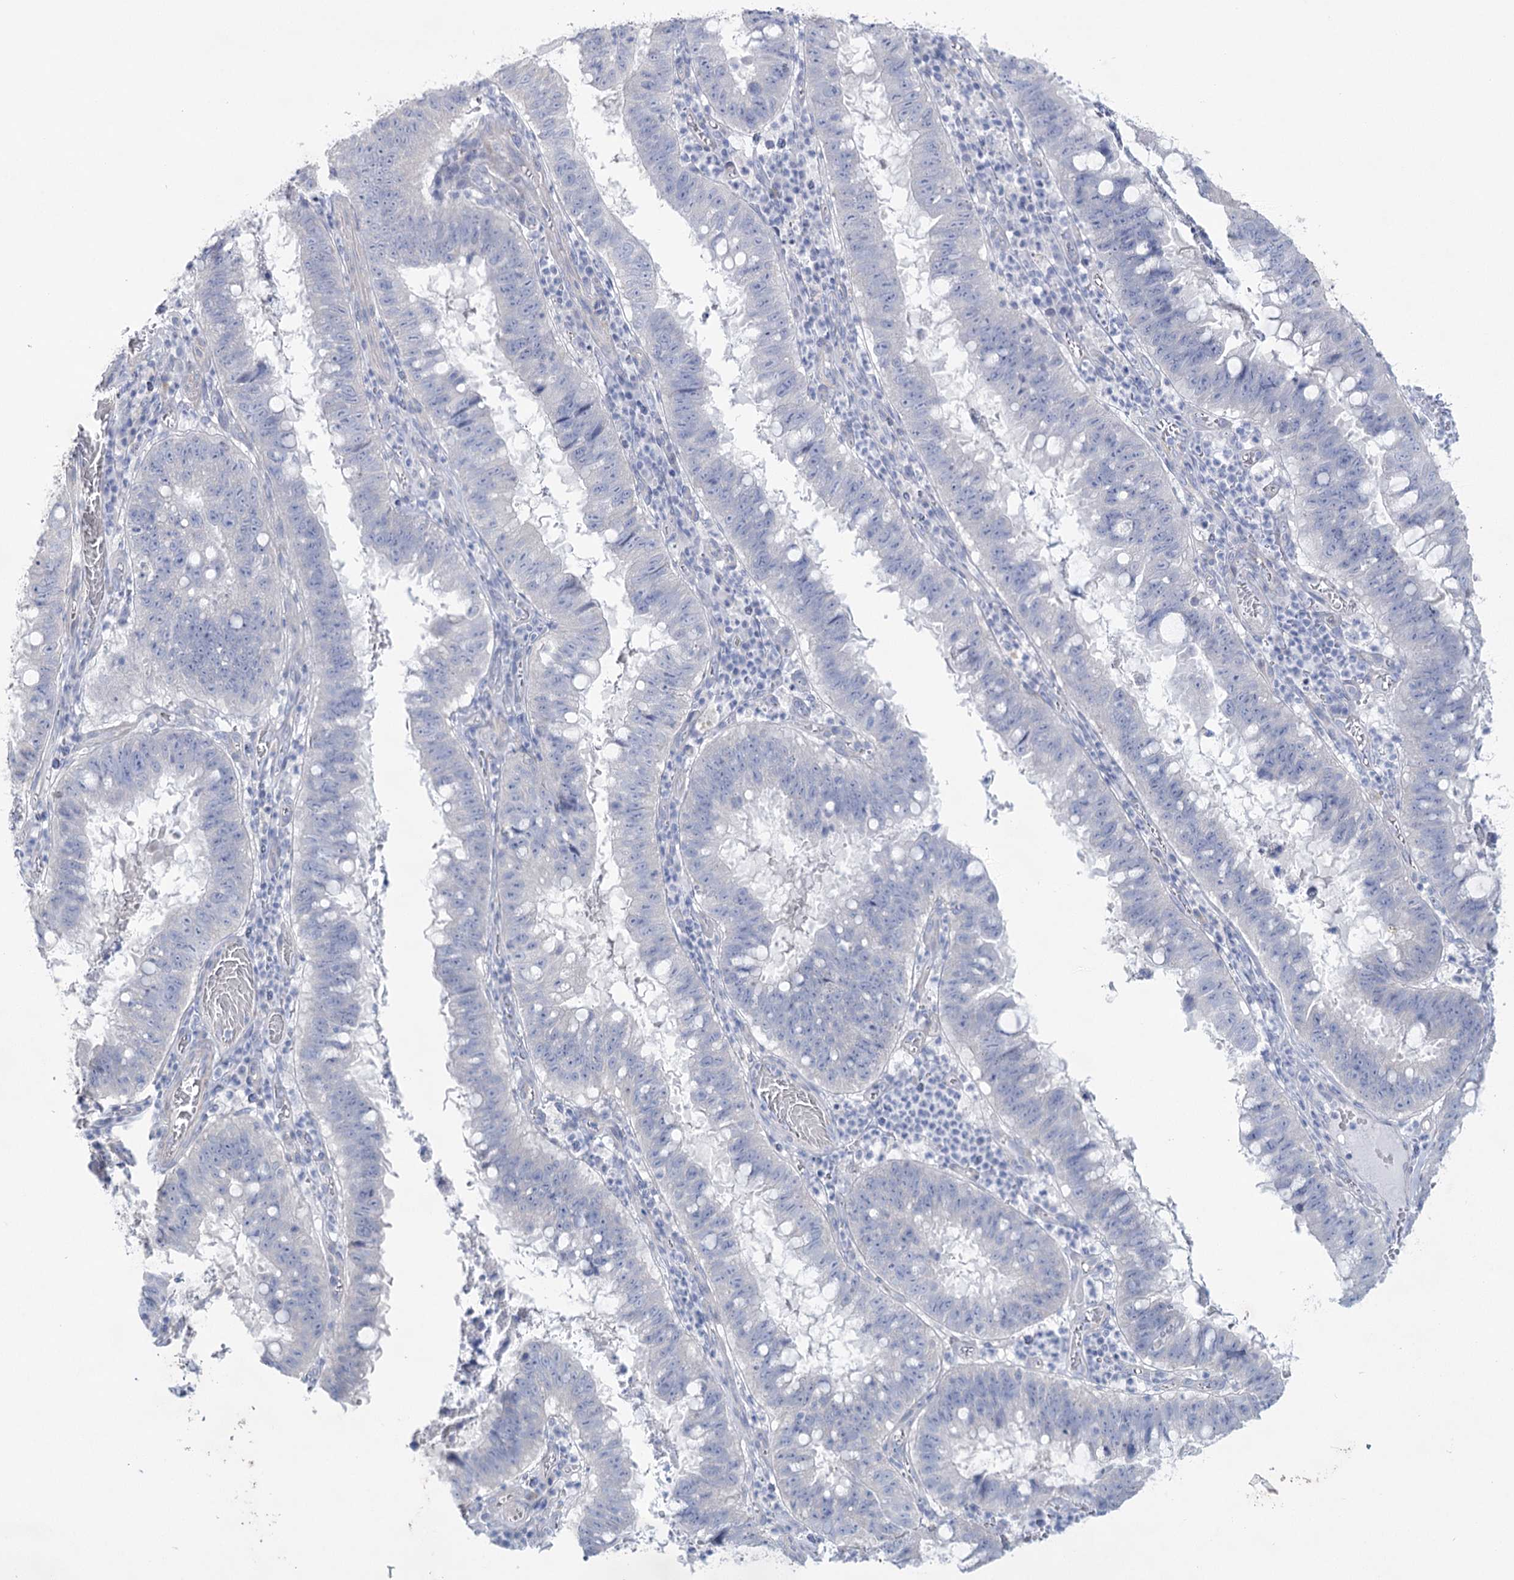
{"staining": {"intensity": "negative", "quantity": "none", "location": "none"}, "tissue": "stomach cancer", "cell_type": "Tumor cells", "image_type": "cancer", "snomed": [{"axis": "morphology", "description": "Adenocarcinoma, NOS"}, {"axis": "topography", "description": "Stomach"}], "caption": "An immunohistochemistry photomicrograph of stomach cancer is shown. There is no staining in tumor cells of stomach cancer.", "gene": "CCDC88A", "patient": {"sex": "male", "age": 59}}